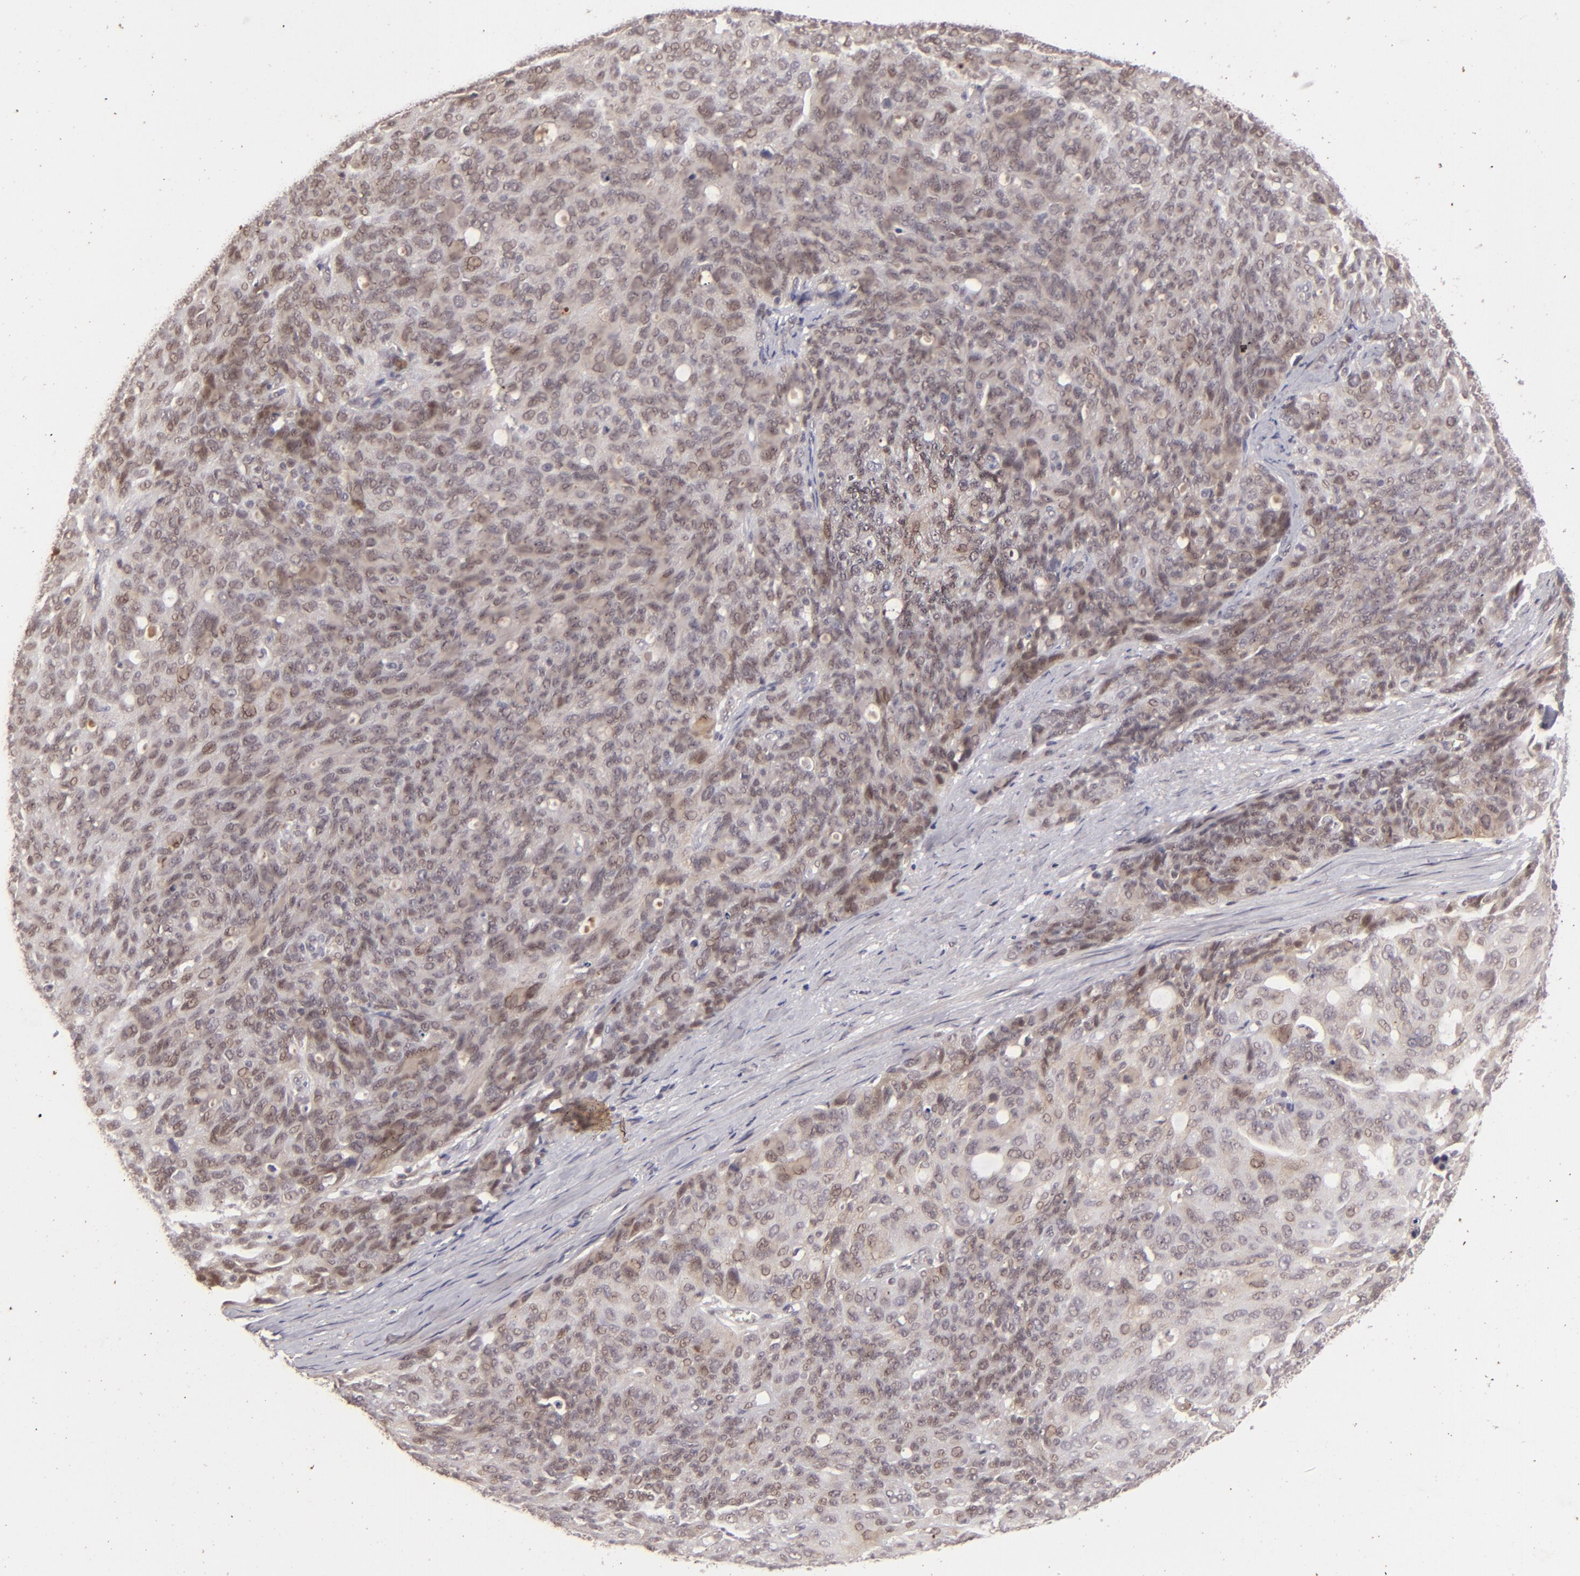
{"staining": {"intensity": "weak", "quantity": "25%-75%", "location": "cytoplasmic/membranous"}, "tissue": "ovarian cancer", "cell_type": "Tumor cells", "image_type": "cancer", "snomed": [{"axis": "morphology", "description": "Carcinoma, endometroid"}, {"axis": "topography", "description": "Ovary"}], "caption": "Ovarian endometroid carcinoma was stained to show a protein in brown. There is low levels of weak cytoplasmic/membranous expression in about 25%-75% of tumor cells. (DAB (3,3'-diaminobenzidine) IHC, brown staining for protein, blue staining for nuclei).", "gene": "DFFA", "patient": {"sex": "female", "age": 60}}